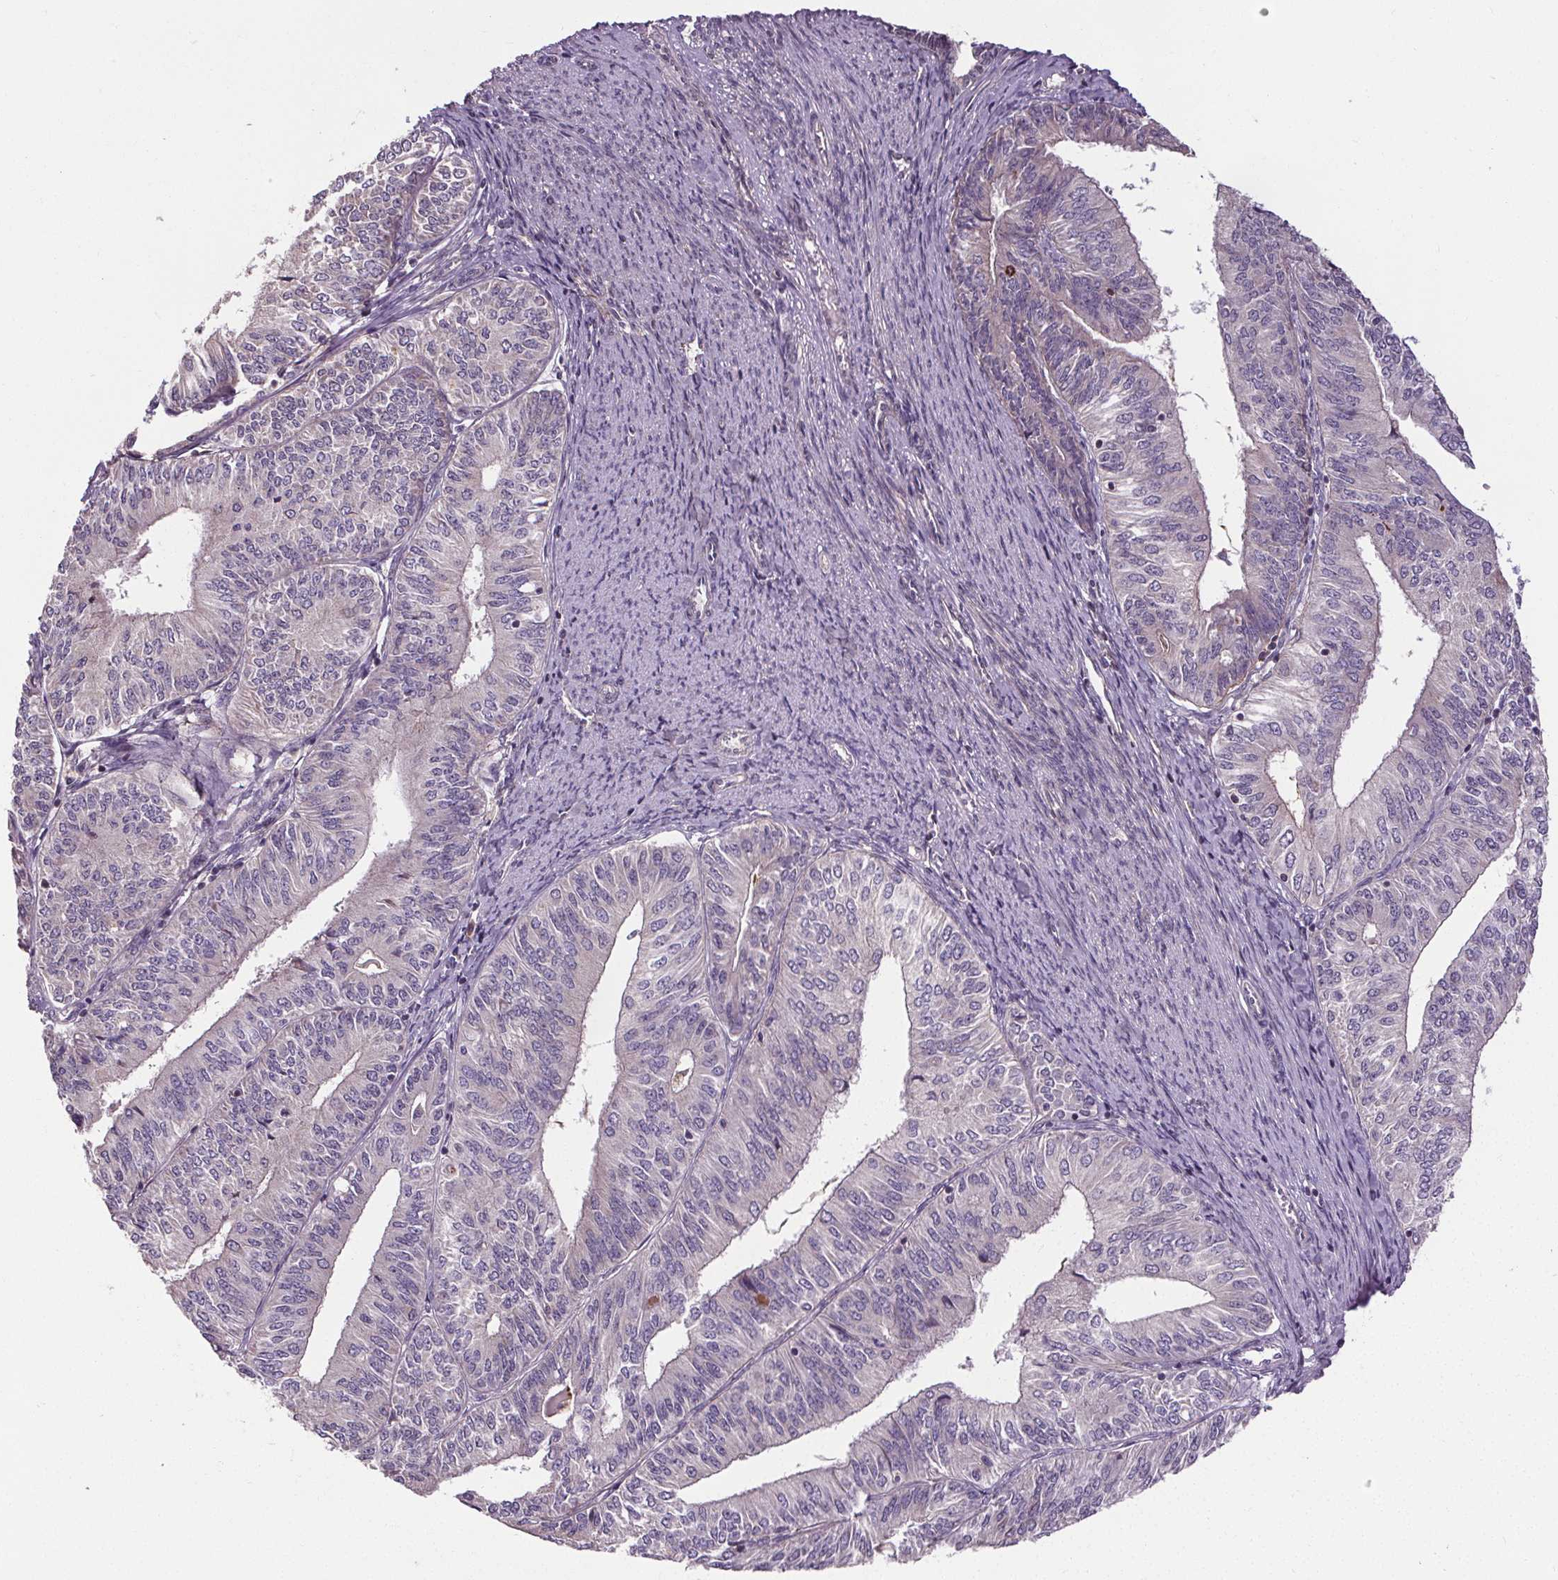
{"staining": {"intensity": "negative", "quantity": "none", "location": "none"}, "tissue": "endometrial cancer", "cell_type": "Tumor cells", "image_type": "cancer", "snomed": [{"axis": "morphology", "description": "Adenocarcinoma, NOS"}, {"axis": "topography", "description": "Endometrium"}], "caption": "This is a image of immunohistochemistry staining of endometrial cancer, which shows no staining in tumor cells.", "gene": "KIAA0232", "patient": {"sex": "female", "age": 58}}